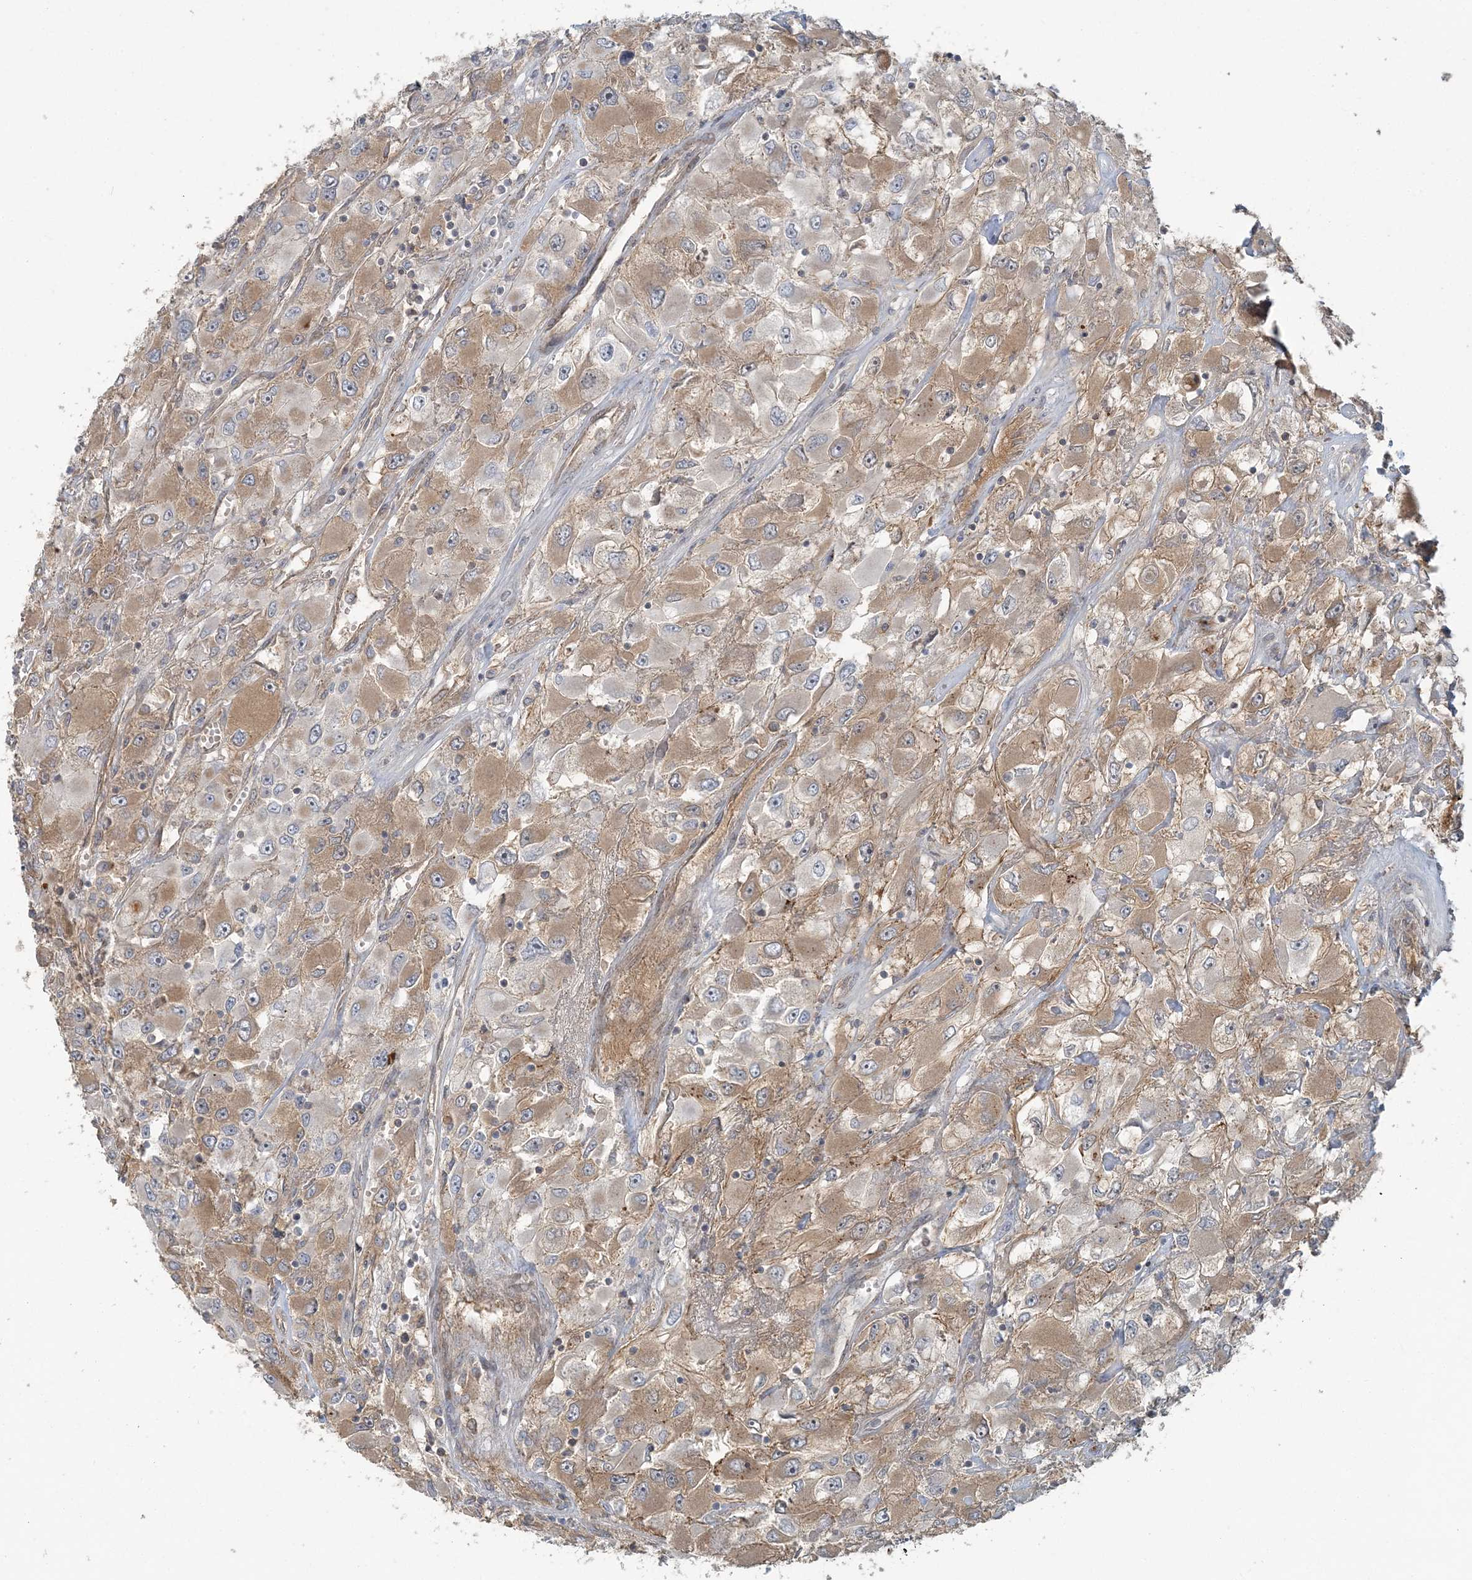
{"staining": {"intensity": "moderate", "quantity": ">75%", "location": "cytoplasmic/membranous"}, "tissue": "renal cancer", "cell_type": "Tumor cells", "image_type": "cancer", "snomed": [{"axis": "morphology", "description": "Adenocarcinoma, NOS"}, {"axis": "topography", "description": "Kidney"}], "caption": "Approximately >75% of tumor cells in adenocarcinoma (renal) show moderate cytoplasmic/membranous protein expression as visualized by brown immunohistochemical staining.", "gene": "STIM2", "patient": {"sex": "female", "age": 52}}